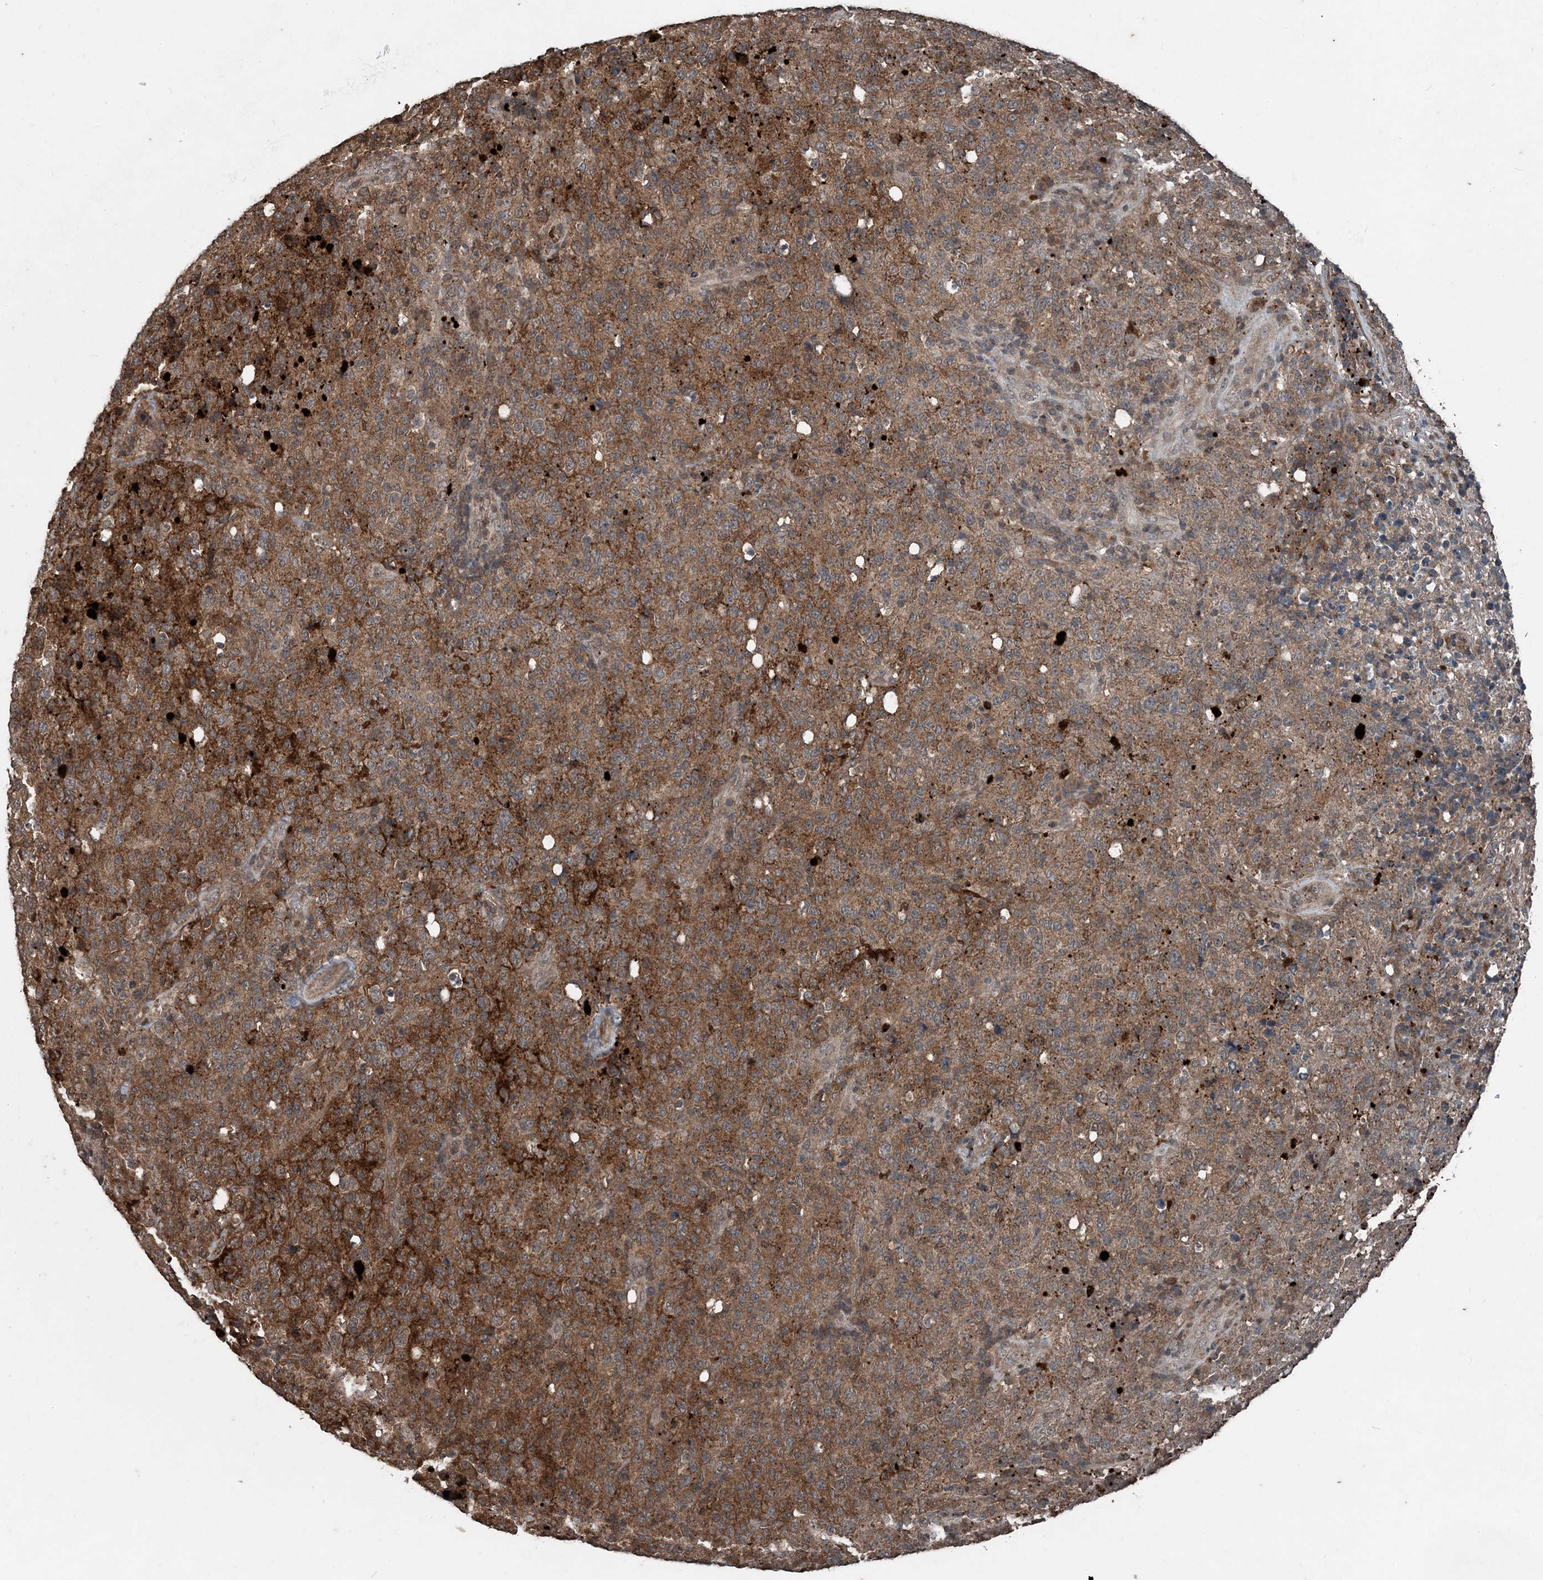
{"staining": {"intensity": "moderate", "quantity": ">75%", "location": "cytoplasmic/membranous"}, "tissue": "lymphoma", "cell_type": "Tumor cells", "image_type": "cancer", "snomed": [{"axis": "morphology", "description": "Malignant lymphoma, non-Hodgkin's type, High grade"}, {"axis": "topography", "description": "Tonsil"}], "caption": "This is an image of IHC staining of malignant lymphoma, non-Hodgkin's type (high-grade), which shows moderate positivity in the cytoplasmic/membranous of tumor cells.", "gene": "CFL1", "patient": {"sex": "female", "age": 36}}